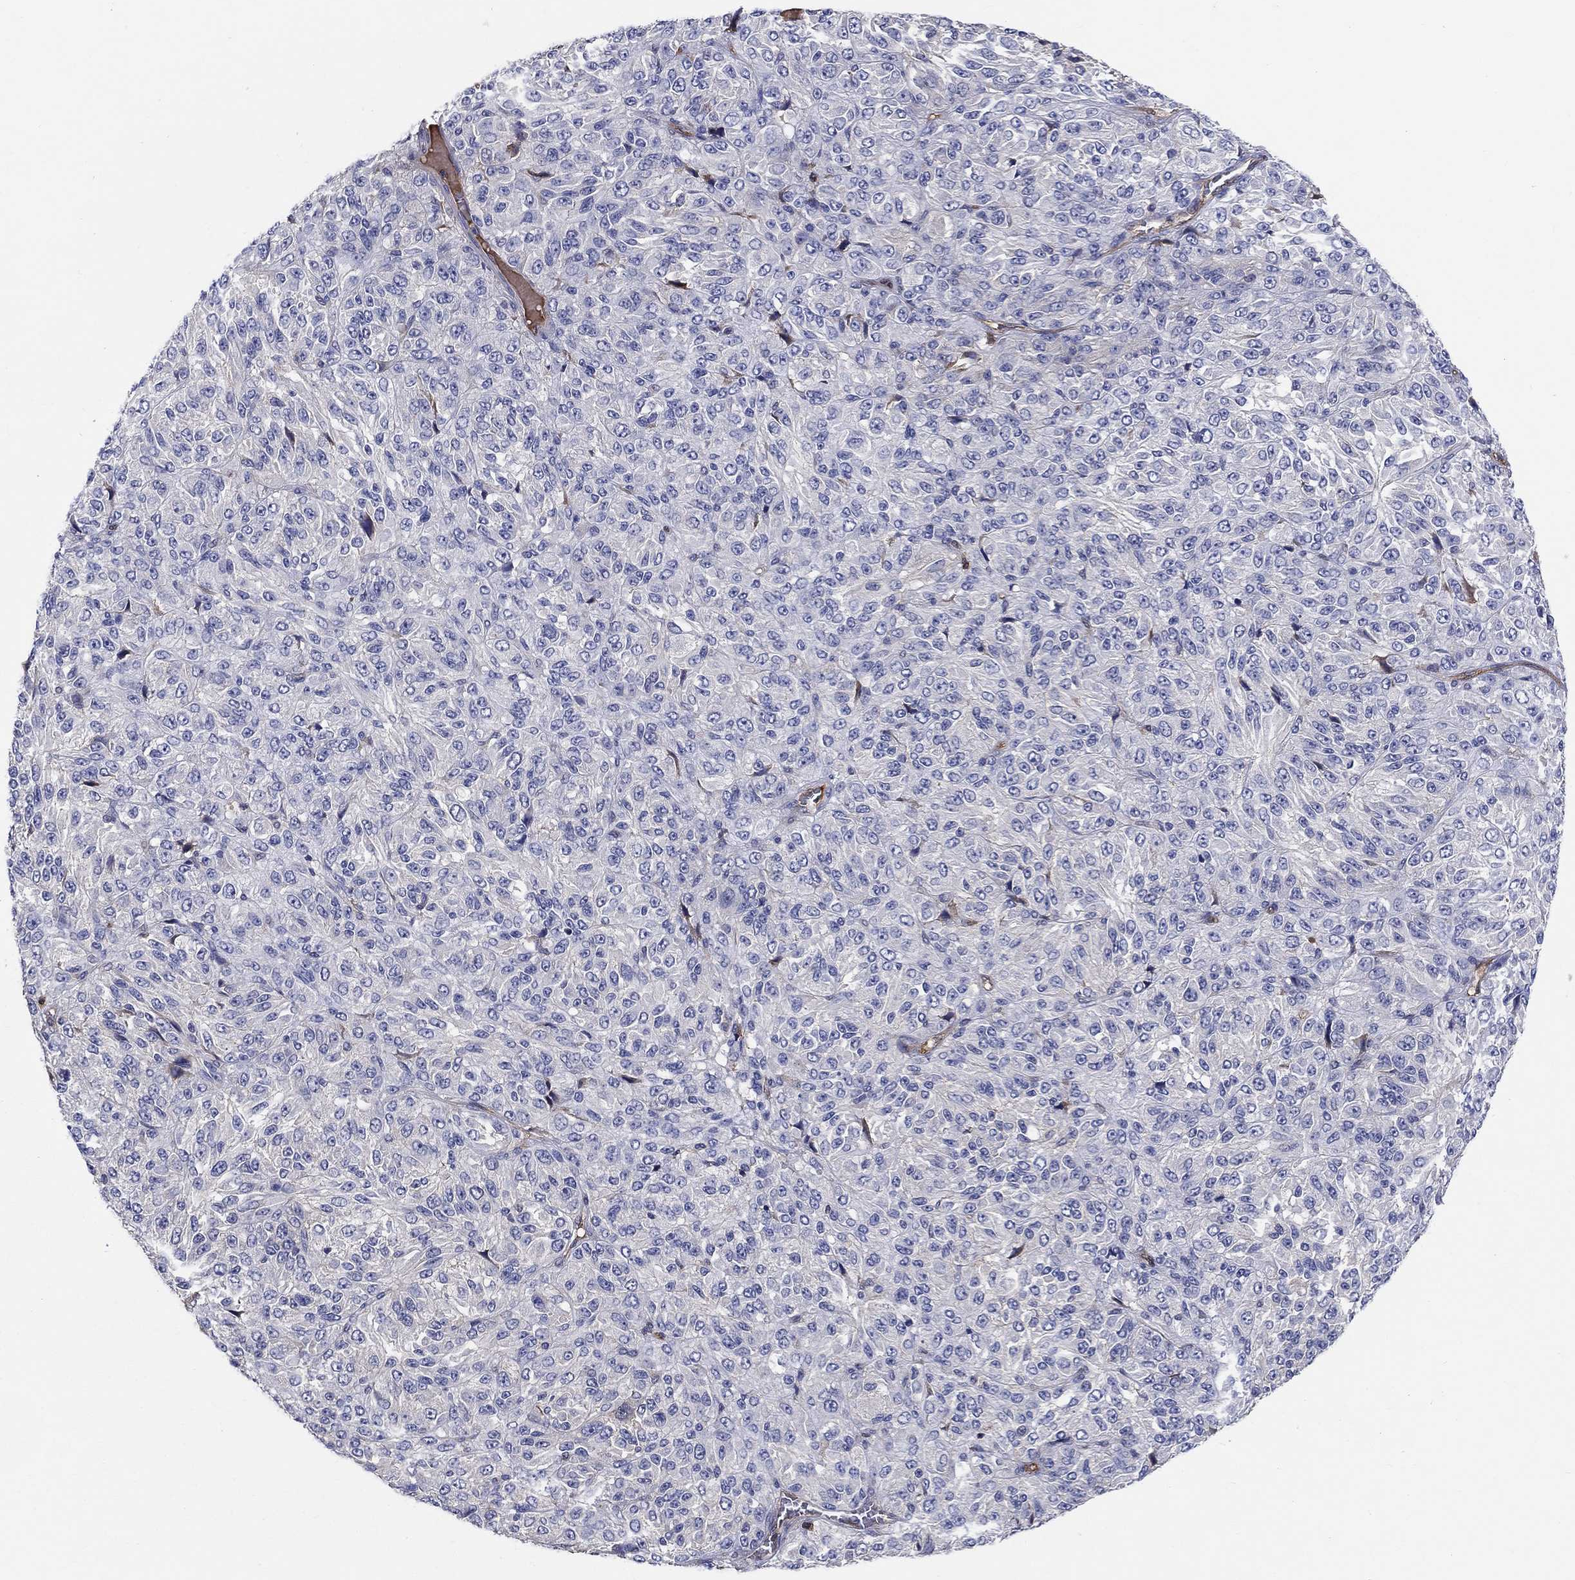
{"staining": {"intensity": "negative", "quantity": "none", "location": "none"}, "tissue": "melanoma", "cell_type": "Tumor cells", "image_type": "cancer", "snomed": [{"axis": "morphology", "description": "Malignant melanoma, Metastatic site"}, {"axis": "topography", "description": "Brain"}], "caption": "This is an IHC photomicrograph of melanoma. There is no expression in tumor cells.", "gene": "AGFG2", "patient": {"sex": "female", "age": 56}}